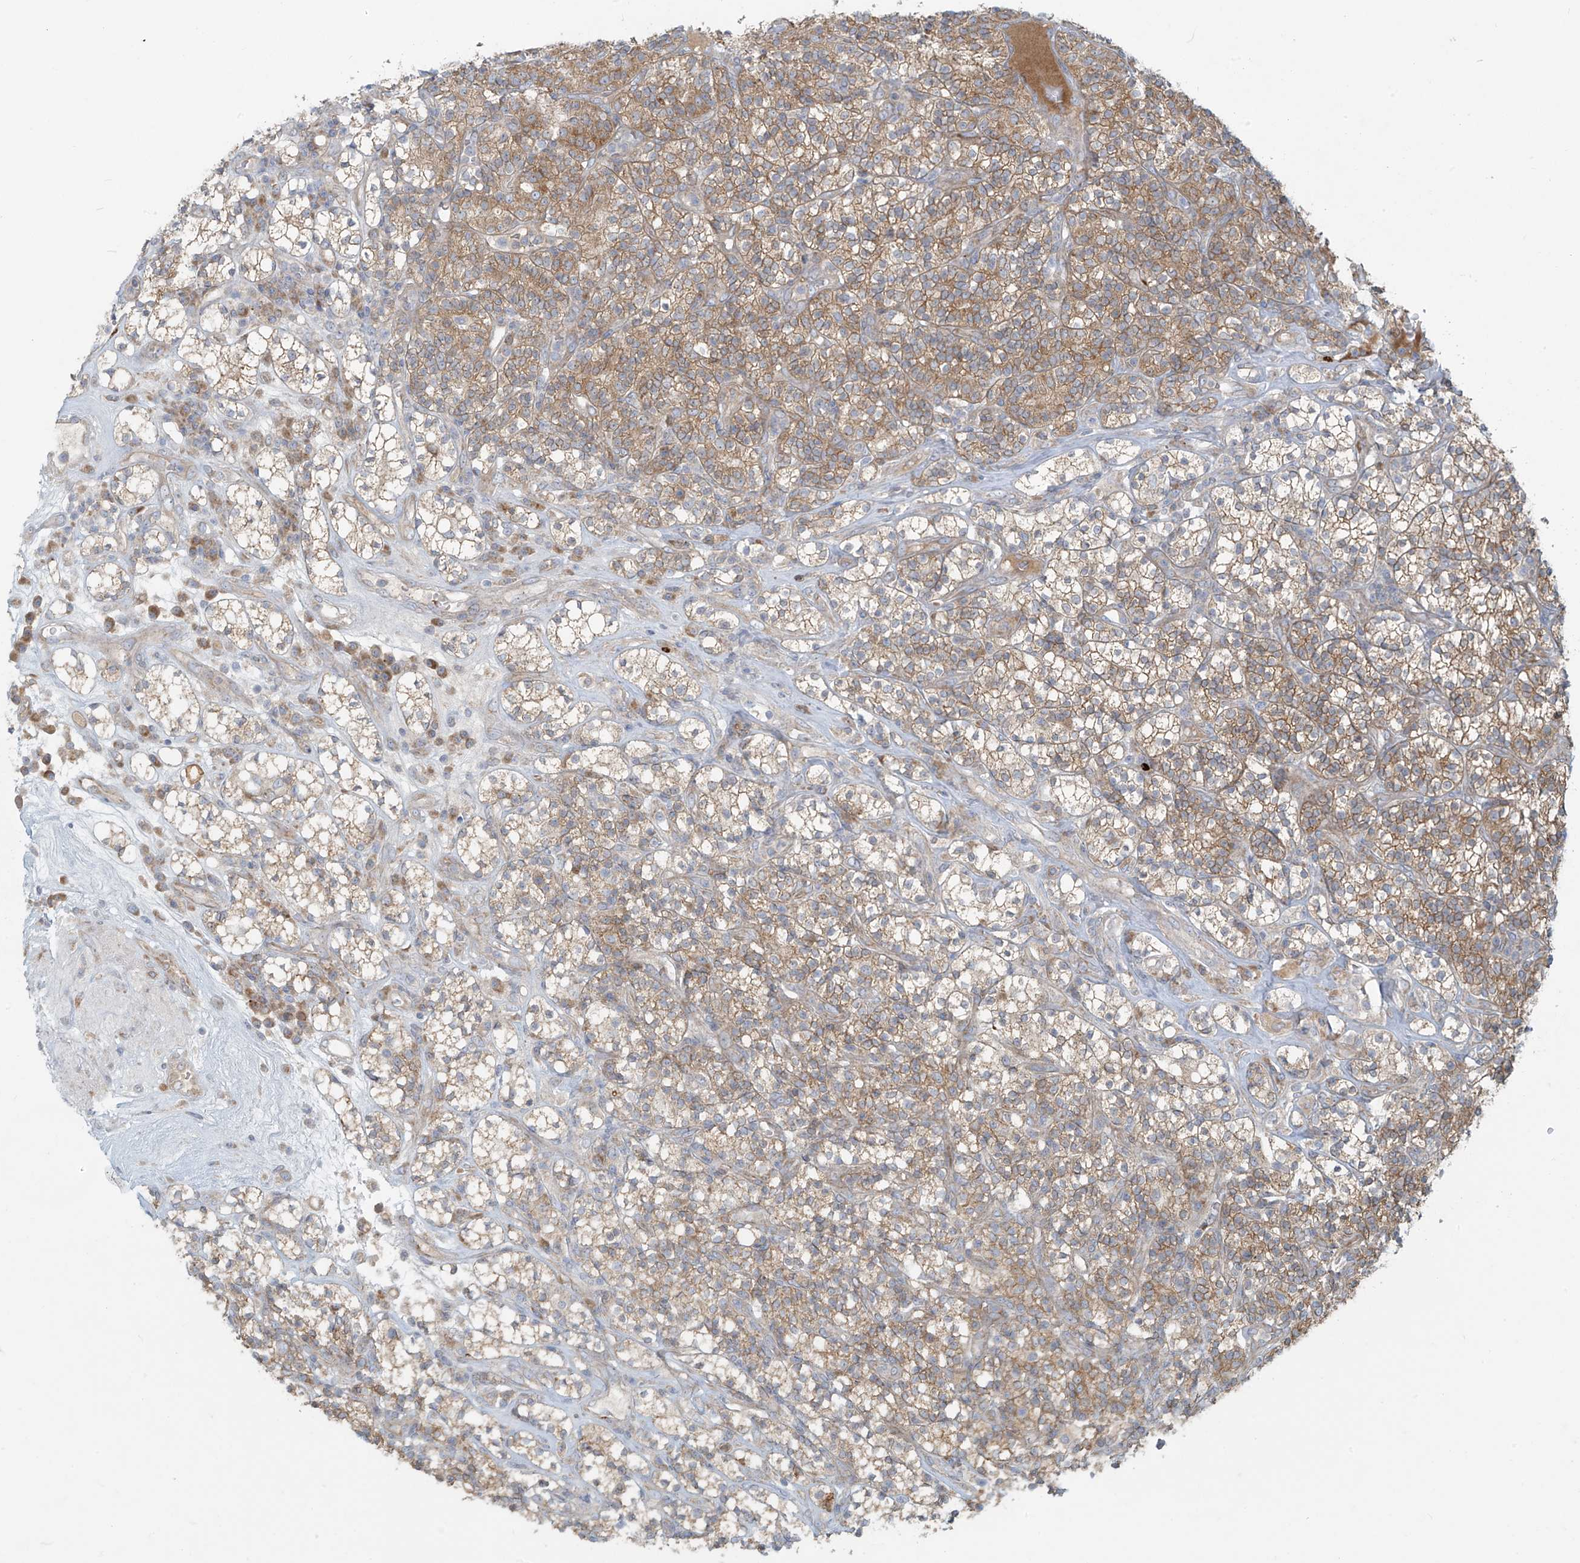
{"staining": {"intensity": "moderate", "quantity": ">75%", "location": "cytoplasmic/membranous"}, "tissue": "renal cancer", "cell_type": "Tumor cells", "image_type": "cancer", "snomed": [{"axis": "morphology", "description": "Adenocarcinoma, NOS"}, {"axis": "topography", "description": "Kidney"}], "caption": "Approximately >75% of tumor cells in renal cancer demonstrate moderate cytoplasmic/membranous protein expression as visualized by brown immunohistochemical staining.", "gene": "LZTS3", "patient": {"sex": "male", "age": 77}}